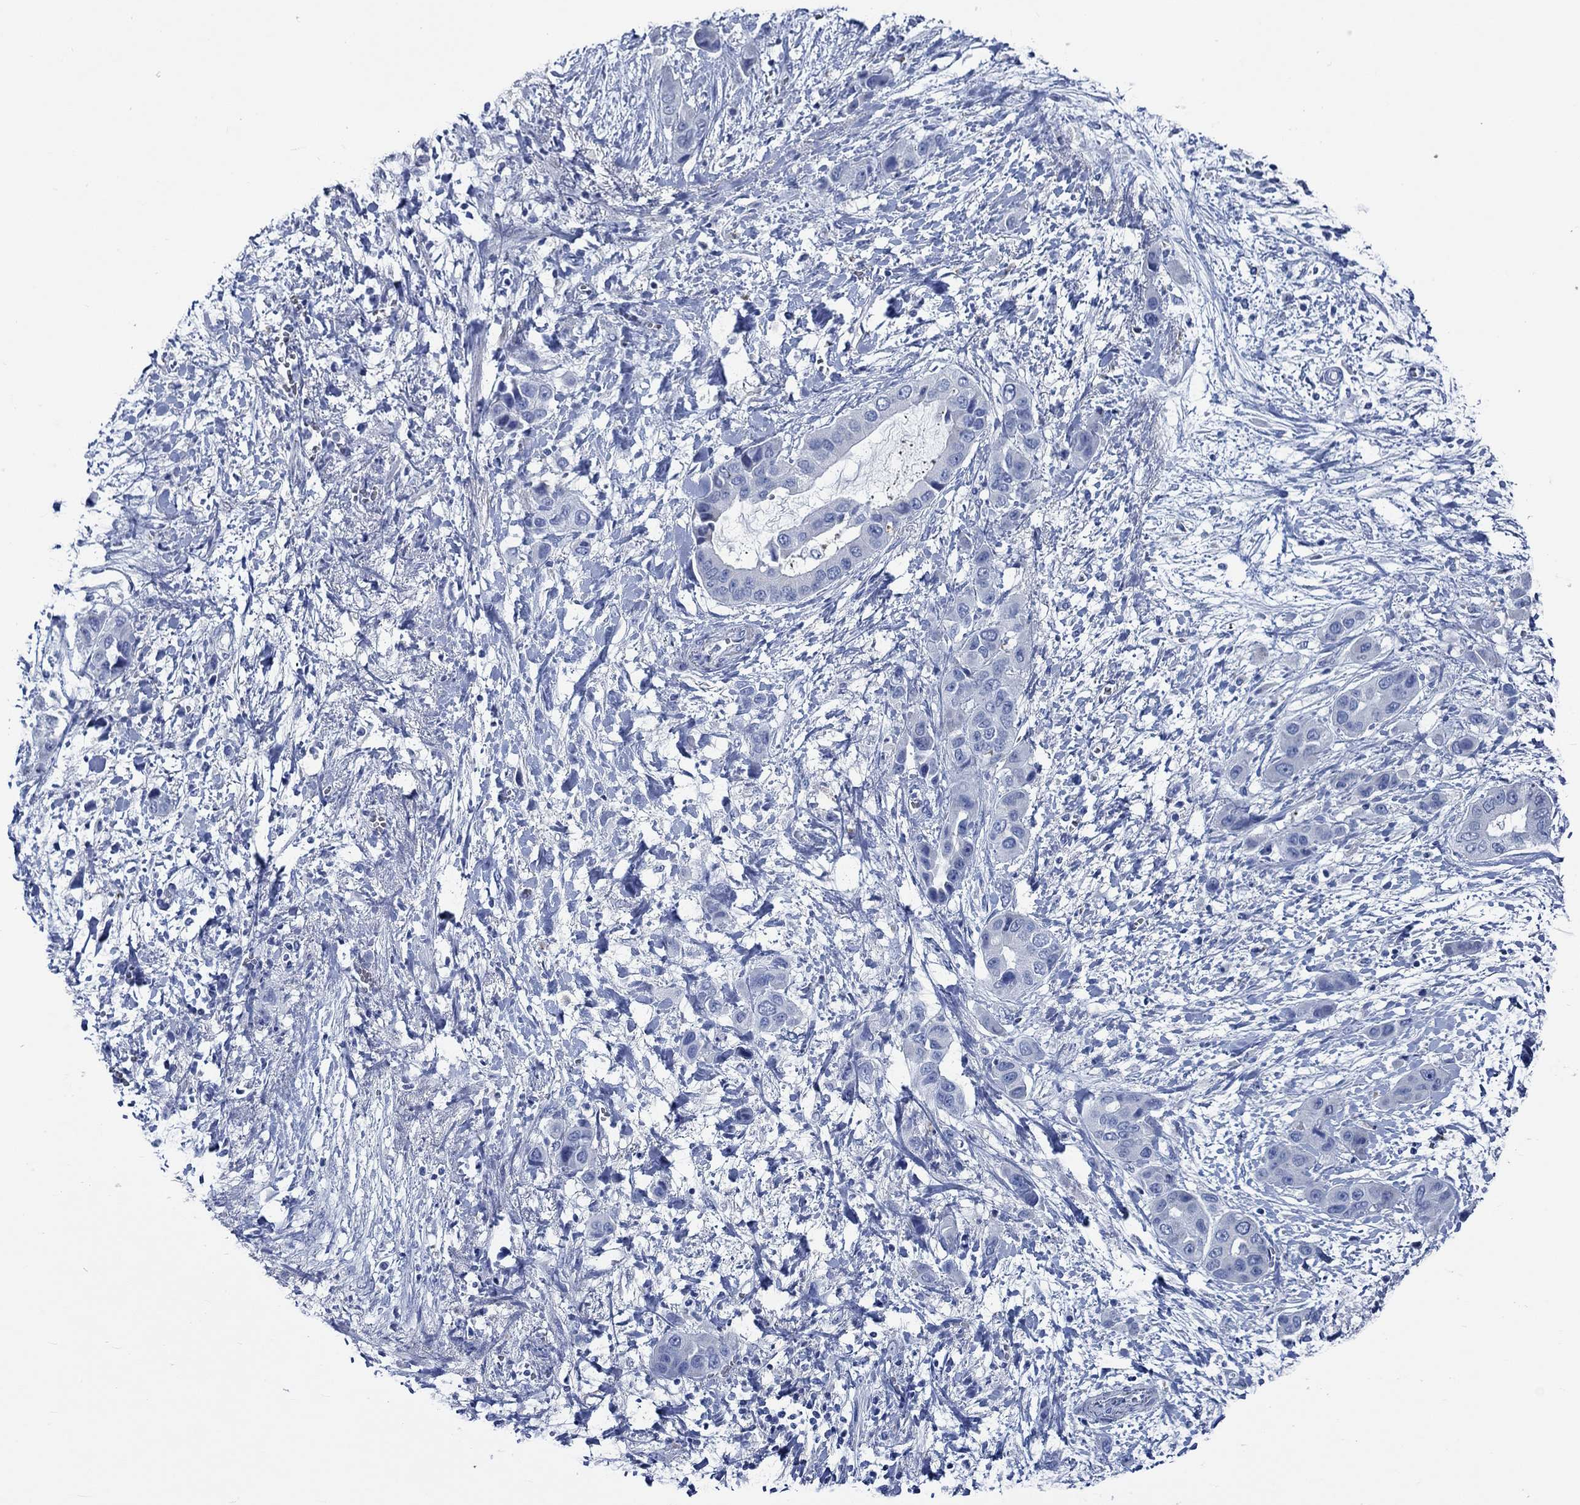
{"staining": {"intensity": "negative", "quantity": "none", "location": "none"}, "tissue": "liver cancer", "cell_type": "Tumor cells", "image_type": "cancer", "snomed": [{"axis": "morphology", "description": "Cholangiocarcinoma"}, {"axis": "topography", "description": "Liver"}], "caption": "A histopathology image of human liver cholangiocarcinoma is negative for staining in tumor cells.", "gene": "SVEP1", "patient": {"sex": "female", "age": 52}}